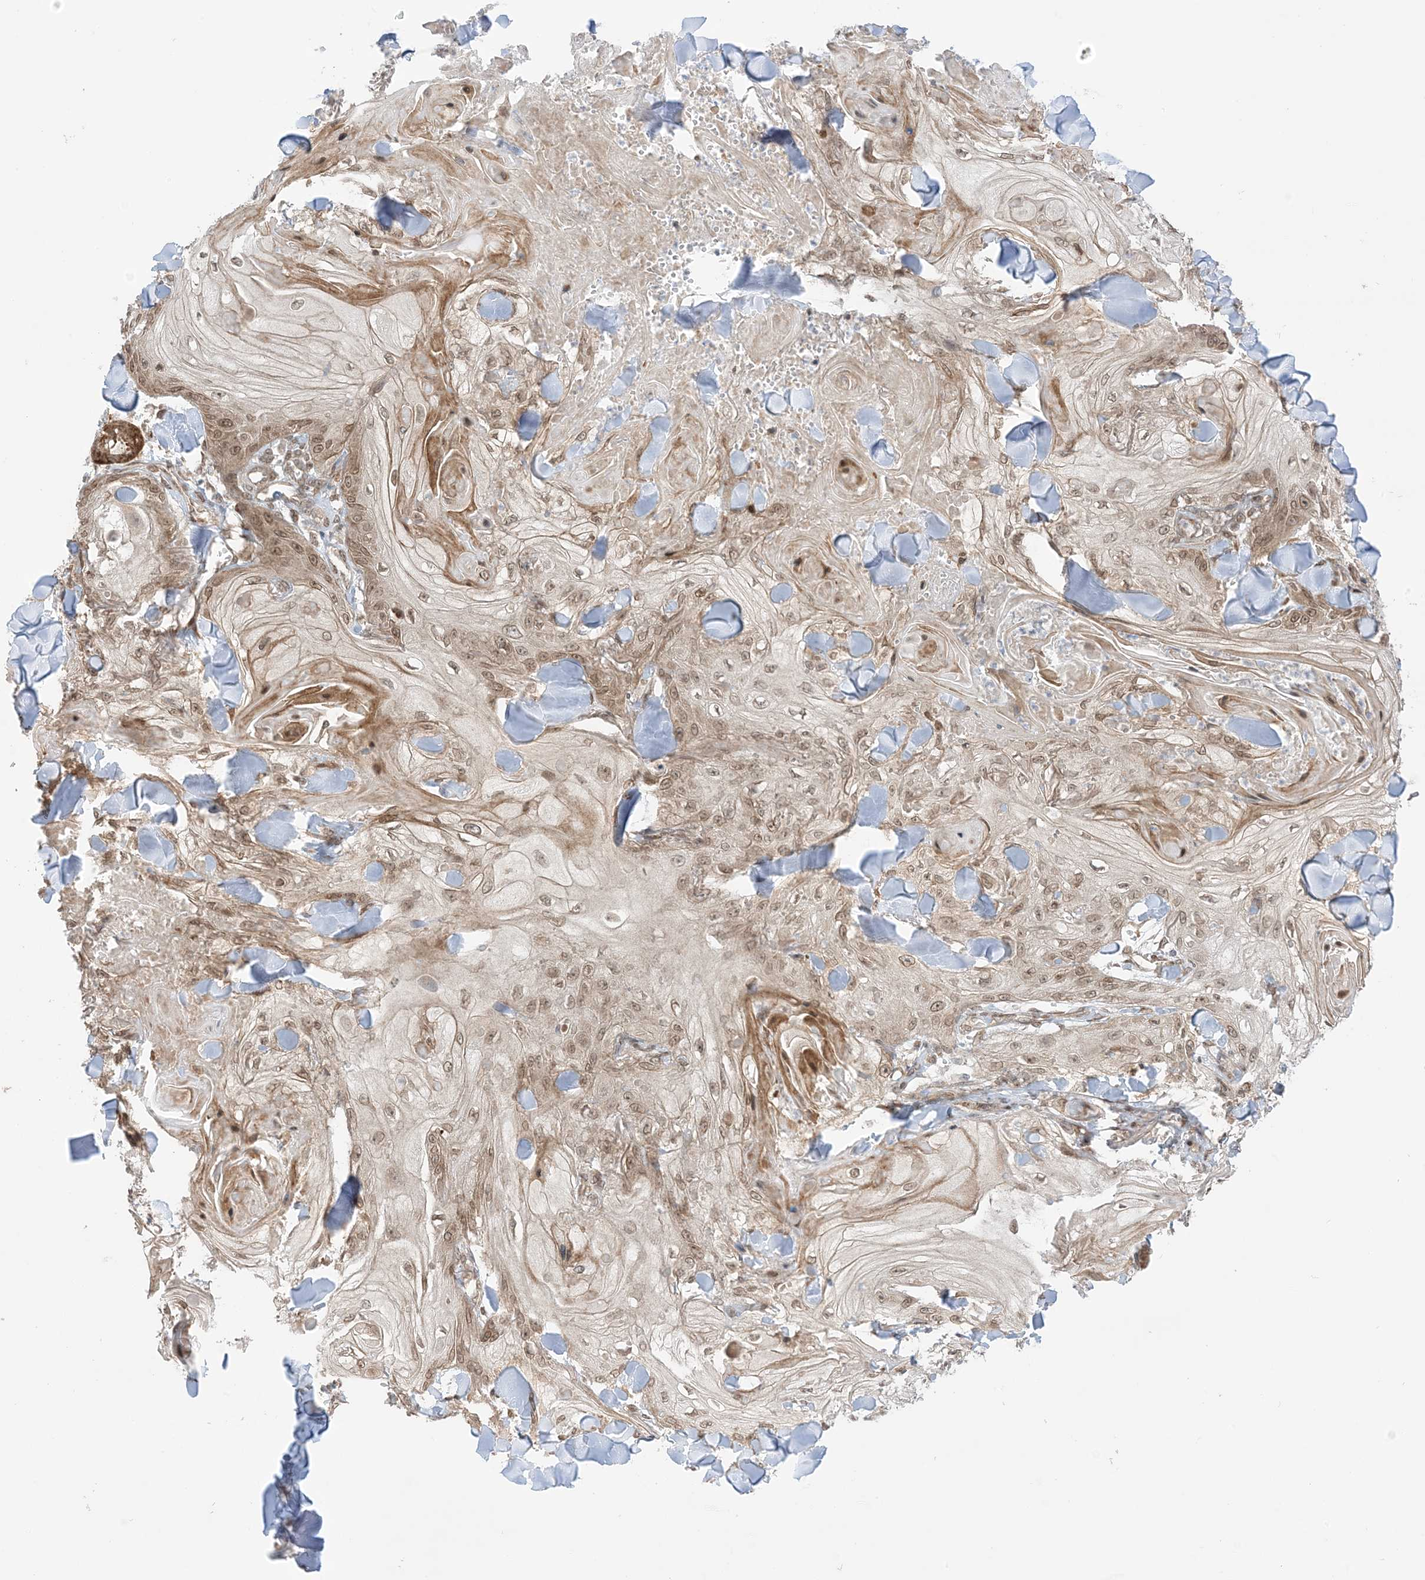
{"staining": {"intensity": "moderate", "quantity": ">75%", "location": "cytoplasmic/membranous,nuclear"}, "tissue": "skin cancer", "cell_type": "Tumor cells", "image_type": "cancer", "snomed": [{"axis": "morphology", "description": "Squamous cell carcinoma, NOS"}, {"axis": "topography", "description": "Skin"}], "caption": "Skin squamous cell carcinoma was stained to show a protein in brown. There is medium levels of moderate cytoplasmic/membranous and nuclear positivity in approximately >75% of tumor cells. (Stains: DAB (3,3'-diaminobenzidine) in brown, nuclei in blue, Microscopy: brightfield microscopy at high magnification).", "gene": "UBE2E2", "patient": {"sex": "male", "age": 74}}